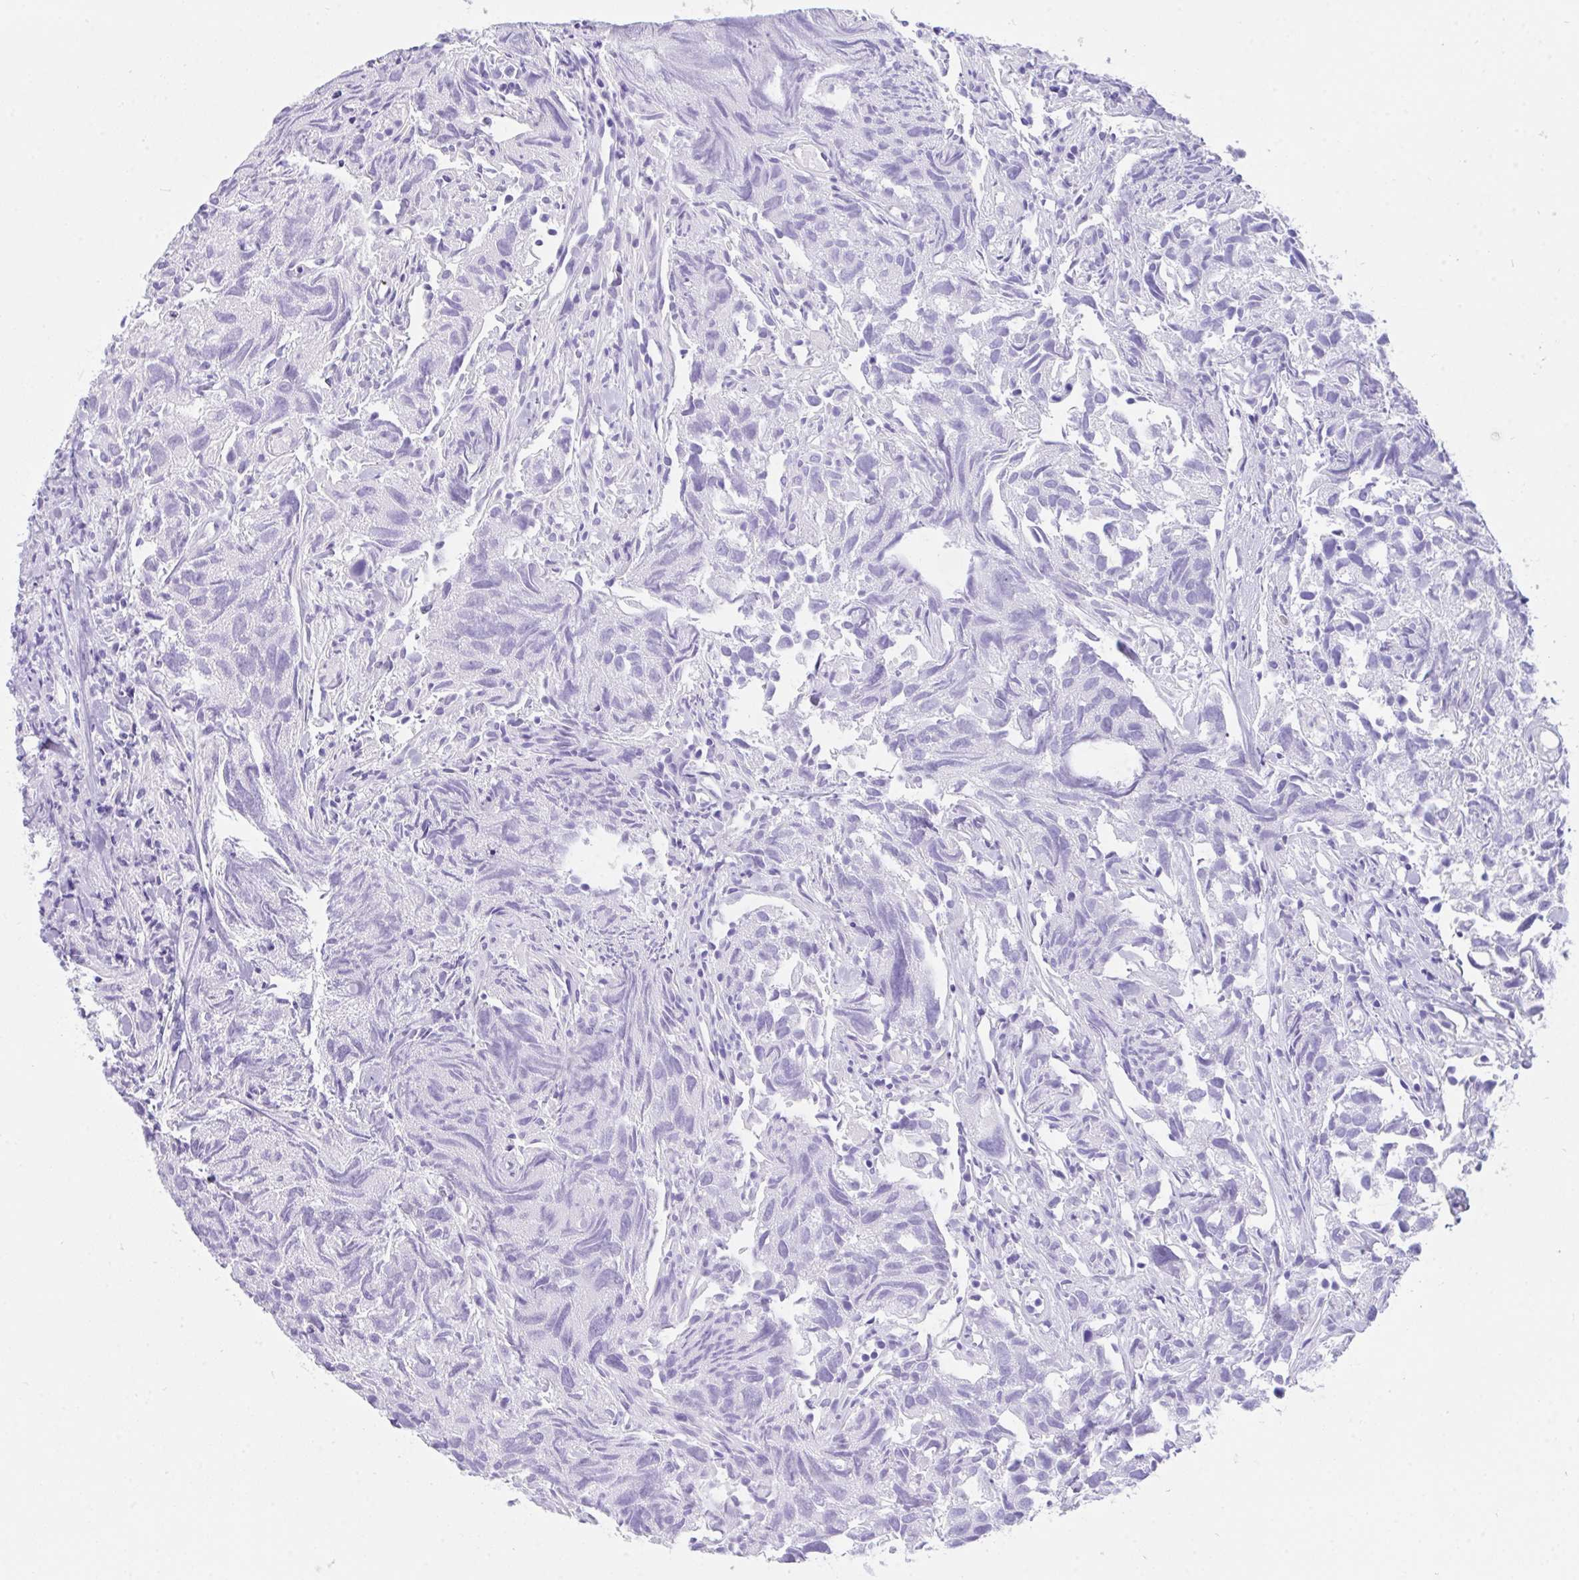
{"staining": {"intensity": "negative", "quantity": "none", "location": "none"}, "tissue": "urothelial cancer", "cell_type": "Tumor cells", "image_type": "cancer", "snomed": [{"axis": "morphology", "description": "Urothelial carcinoma, High grade"}, {"axis": "topography", "description": "Urinary bladder"}], "caption": "Immunohistochemistry (IHC) of human urothelial carcinoma (high-grade) shows no positivity in tumor cells.", "gene": "TLN2", "patient": {"sex": "female", "age": 75}}